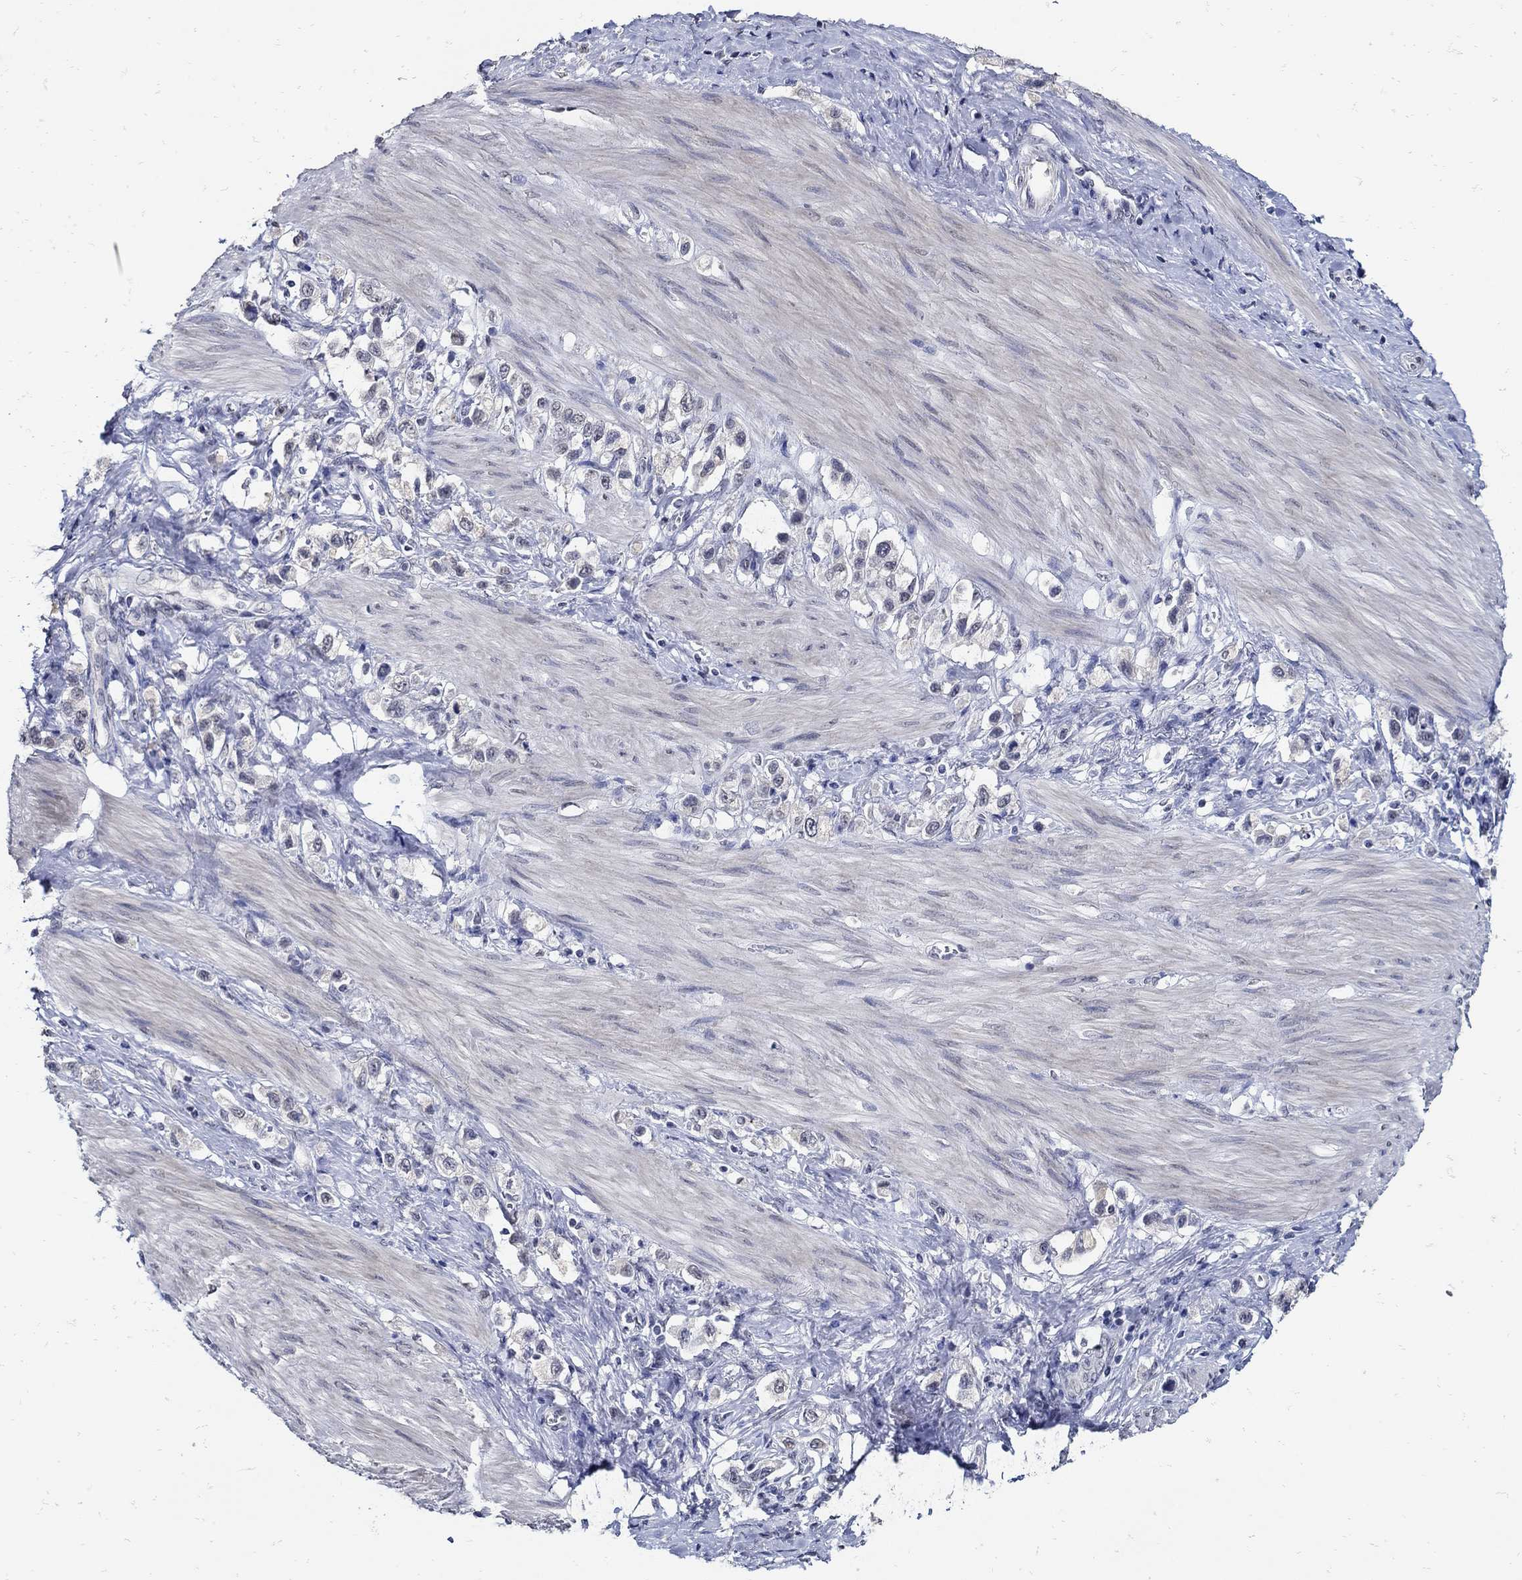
{"staining": {"intensity": "negative", "quantity": "none", "location": "none"}, "tissue": "stomach cancer", "cell_type": "Tumor cells", "image_type": "cancer", "snomed": [{"axis": "morphology", "description": "Normal tissue, NOS"}, {"axis": "morphology", "description": "Adenocarcinoma, NOS"}, {"axis": "morphology", "description": "Adenocarcinoma, High grade"}, {"axis": "topography", "description": "Stomach, upper"}, {"axis": "topography", "description": "Stomach"}], "caption": "Tumor cells show no significant expression in stomach adenocarcinoma.", "gene": "KCNN3", "patient": {"sex": "female", "age": 65}}